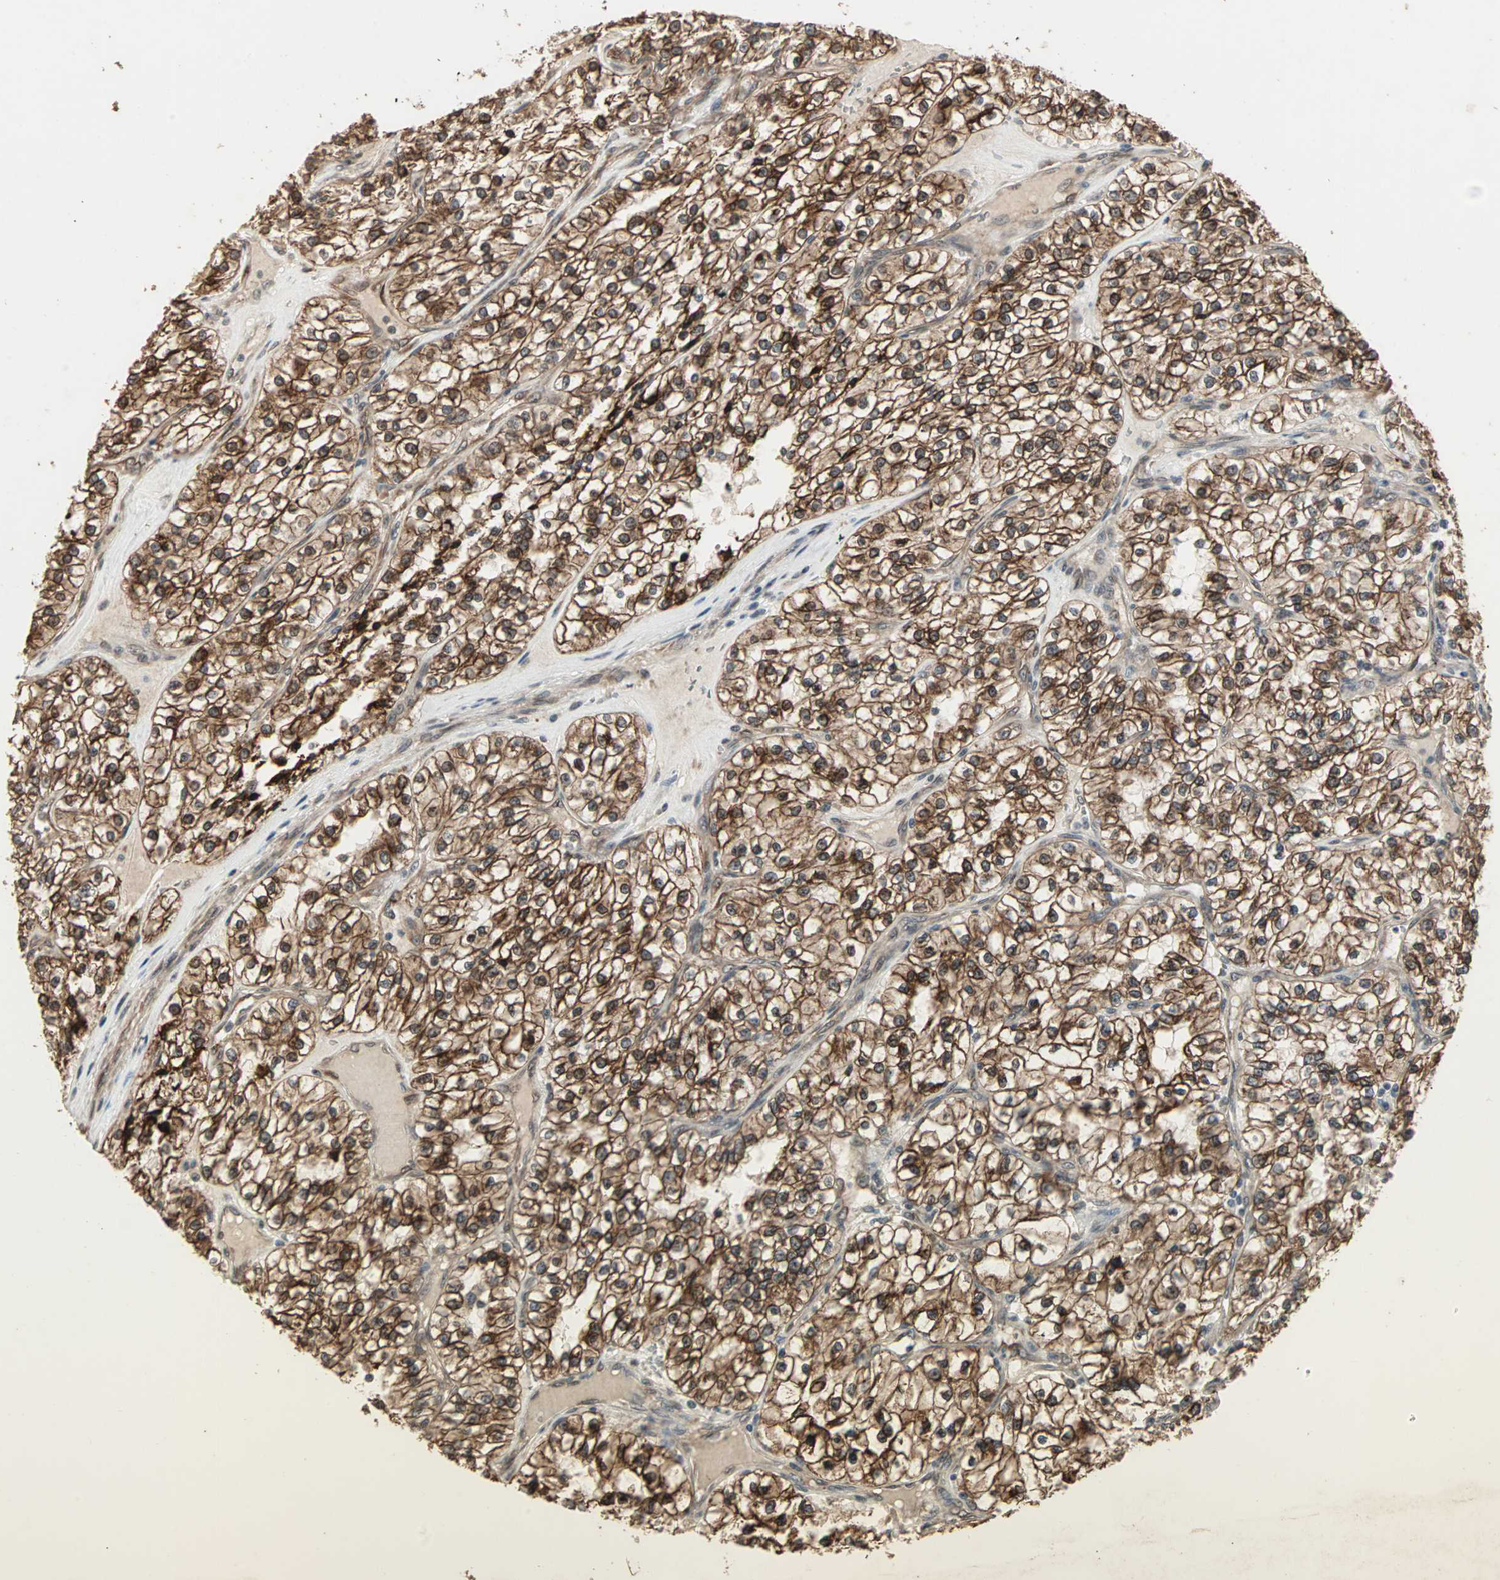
{"staining": {"intensity": "strong", "quantity": ">75%", "location": "cytoplasmic/membranous"}, "tissue": "renal cancer", "cell_type": "Tumor cells", "image_type": "cancer", "snomed": [{"axis": "morphology", "description": "Adenocarcinoma, NOS"}, {"axis": "topography", "description": "Kidney"}], "caption": "Brown immunohistochemical staining in human renal cancer (adenocarcinoma) reveals strong cytoplasmic/membranous expression in about >75% of tumor cells.", "gene": "TRPV4", "patient": {"sex": "female", "age": 57}}